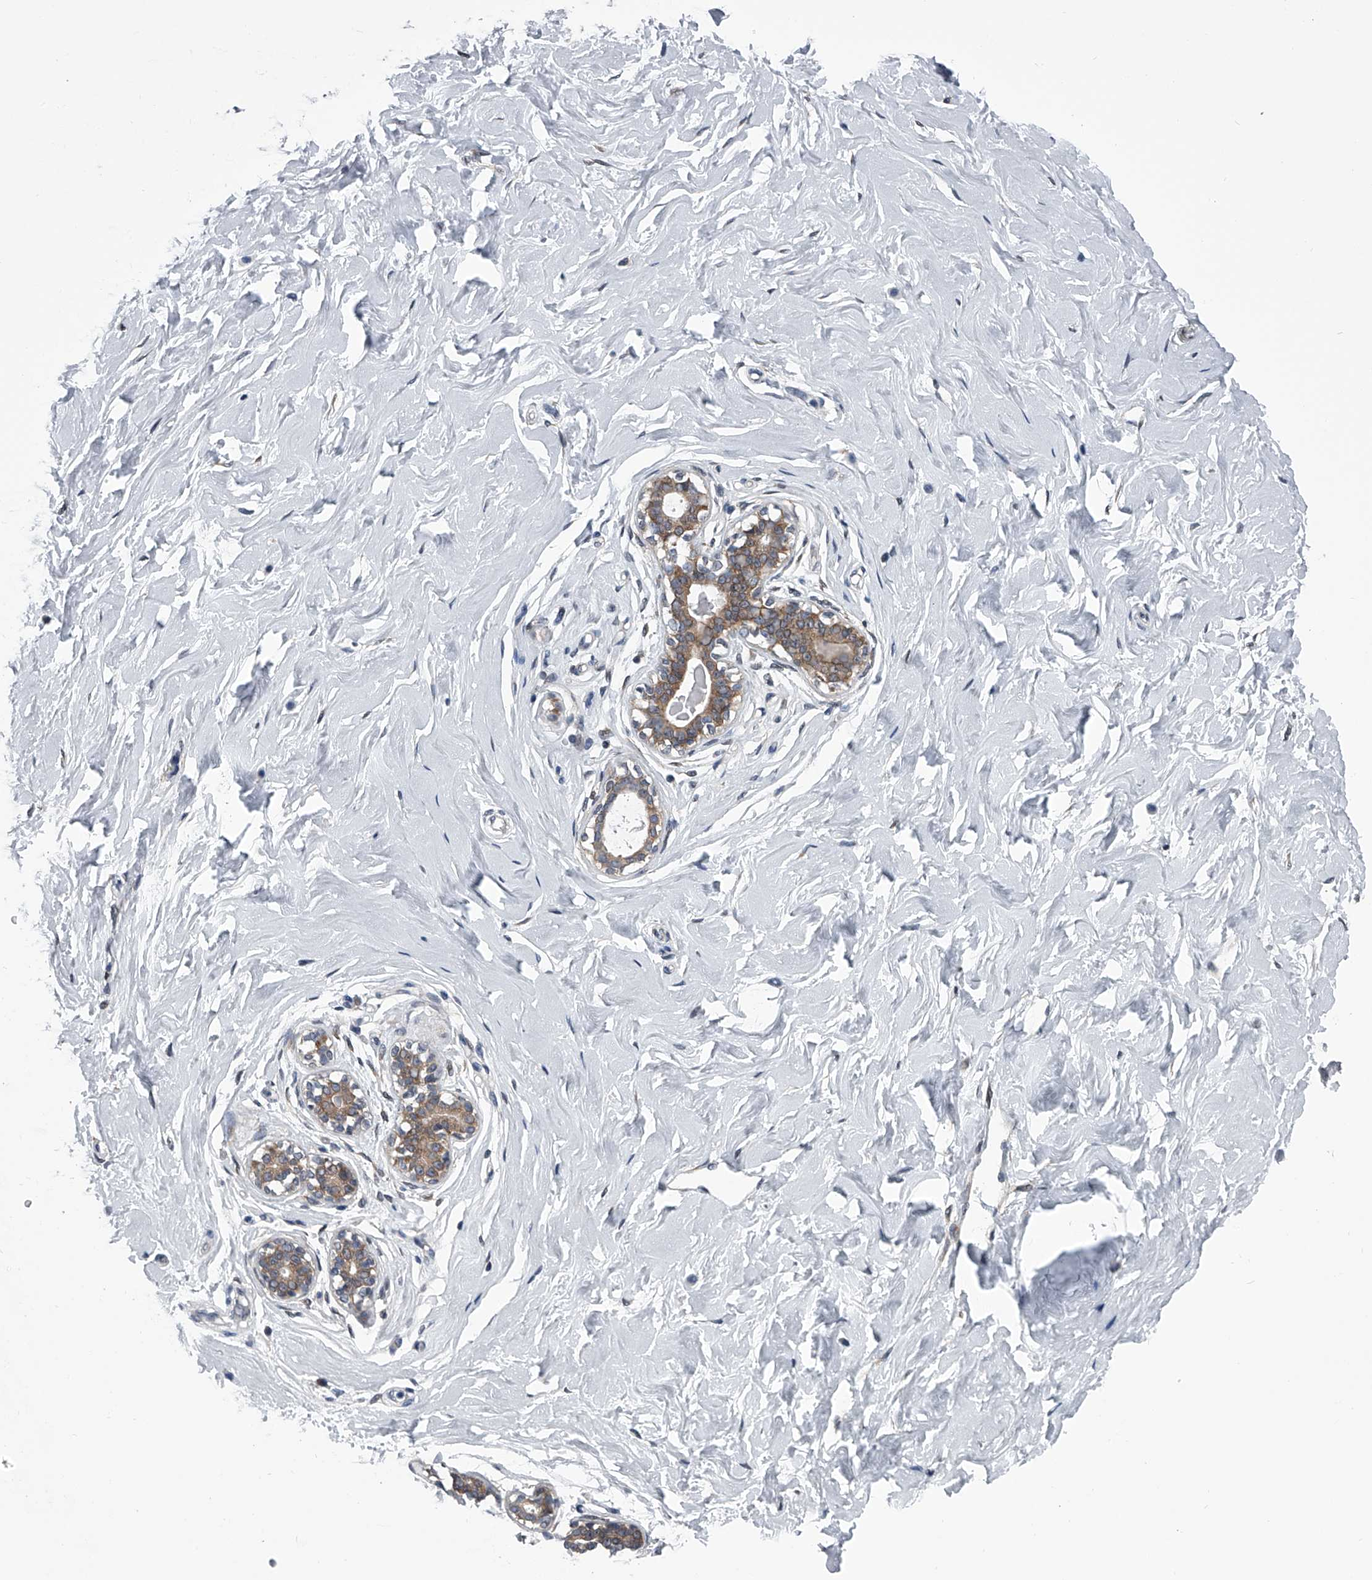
{"staining": {"intensity": "negative", "quantity": "none", "location": "none"}, "tissue": "breast", "cell_type": "Adipocytes", "image_type": "normal", "snomed": [{"axis": "morphology", "description": "Normal tissue, NOS"}, {"axis": "morphology", "description": "Adenoma, NOS"}, {"axis": "topography", "description": "Breast"}], "caption": "Immunohistochemistry photomicrograph of benign breast stained for a protein (brown), which displays no positivity in adipocytes.", "gene": "PPP2R5D", "patient": {"sex": "female", "age": 23}}